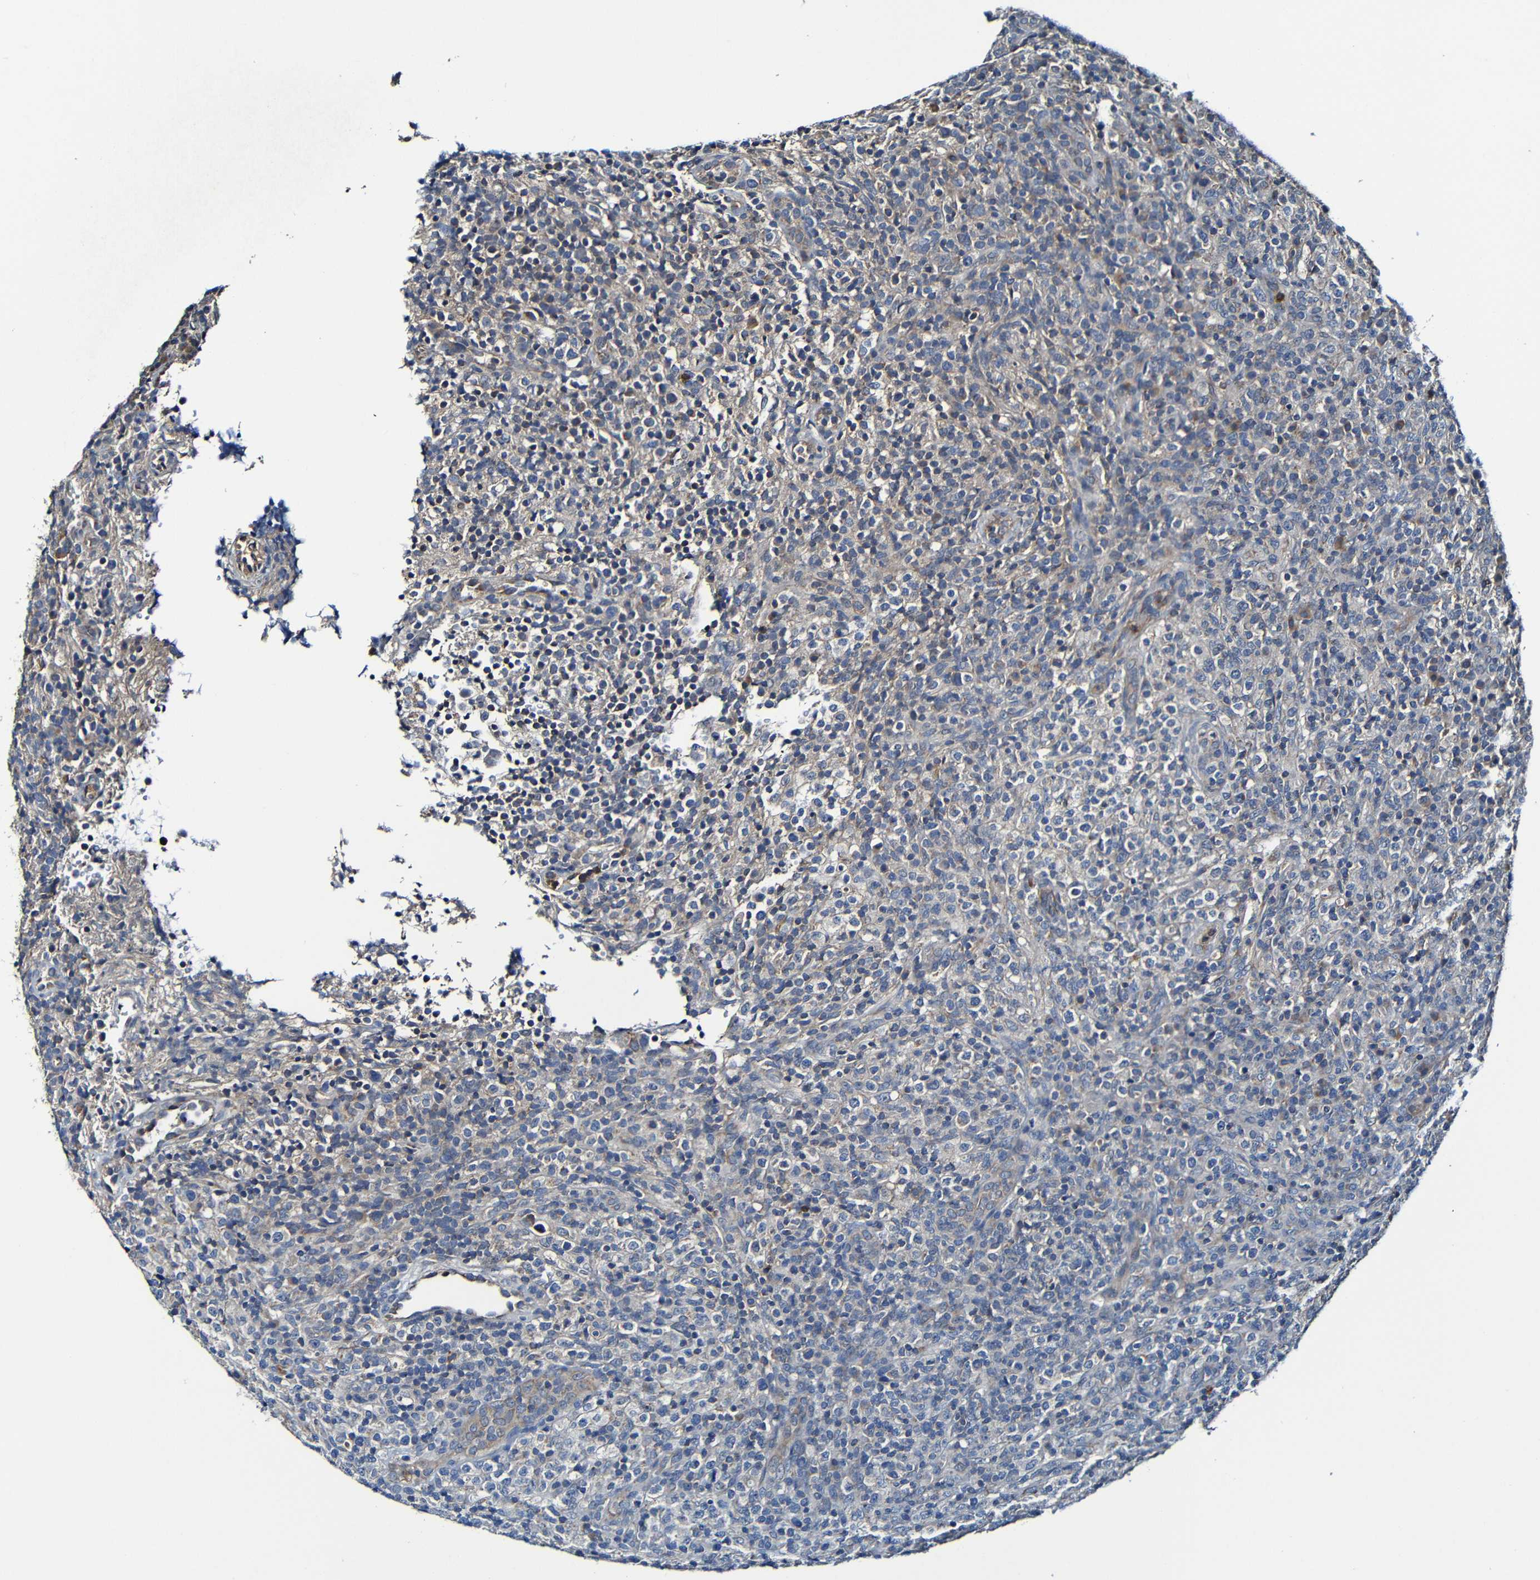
{"staining": {"intensity": "weak", "quantity": "25%-75%", "location": "cytoplasmic/membranous"}, "tissue": "lymphoma", "cell_type": "Tumor cells", "image_type": "cancer", "snomed": [{"axis": "morphology", "description": "Malignant lymphoma, non-Hodgkin's type, High grade"}, {"axis": "topography", "description": "Lymph node"}], "caption": "Lymphoma stained with a brown dye exhibits weak cytoplasmic/membranous positive expression in about 25%-75% of tumor cells.", "gene": "ADAM15", "patient": {"sex": "female", "age": 76}}